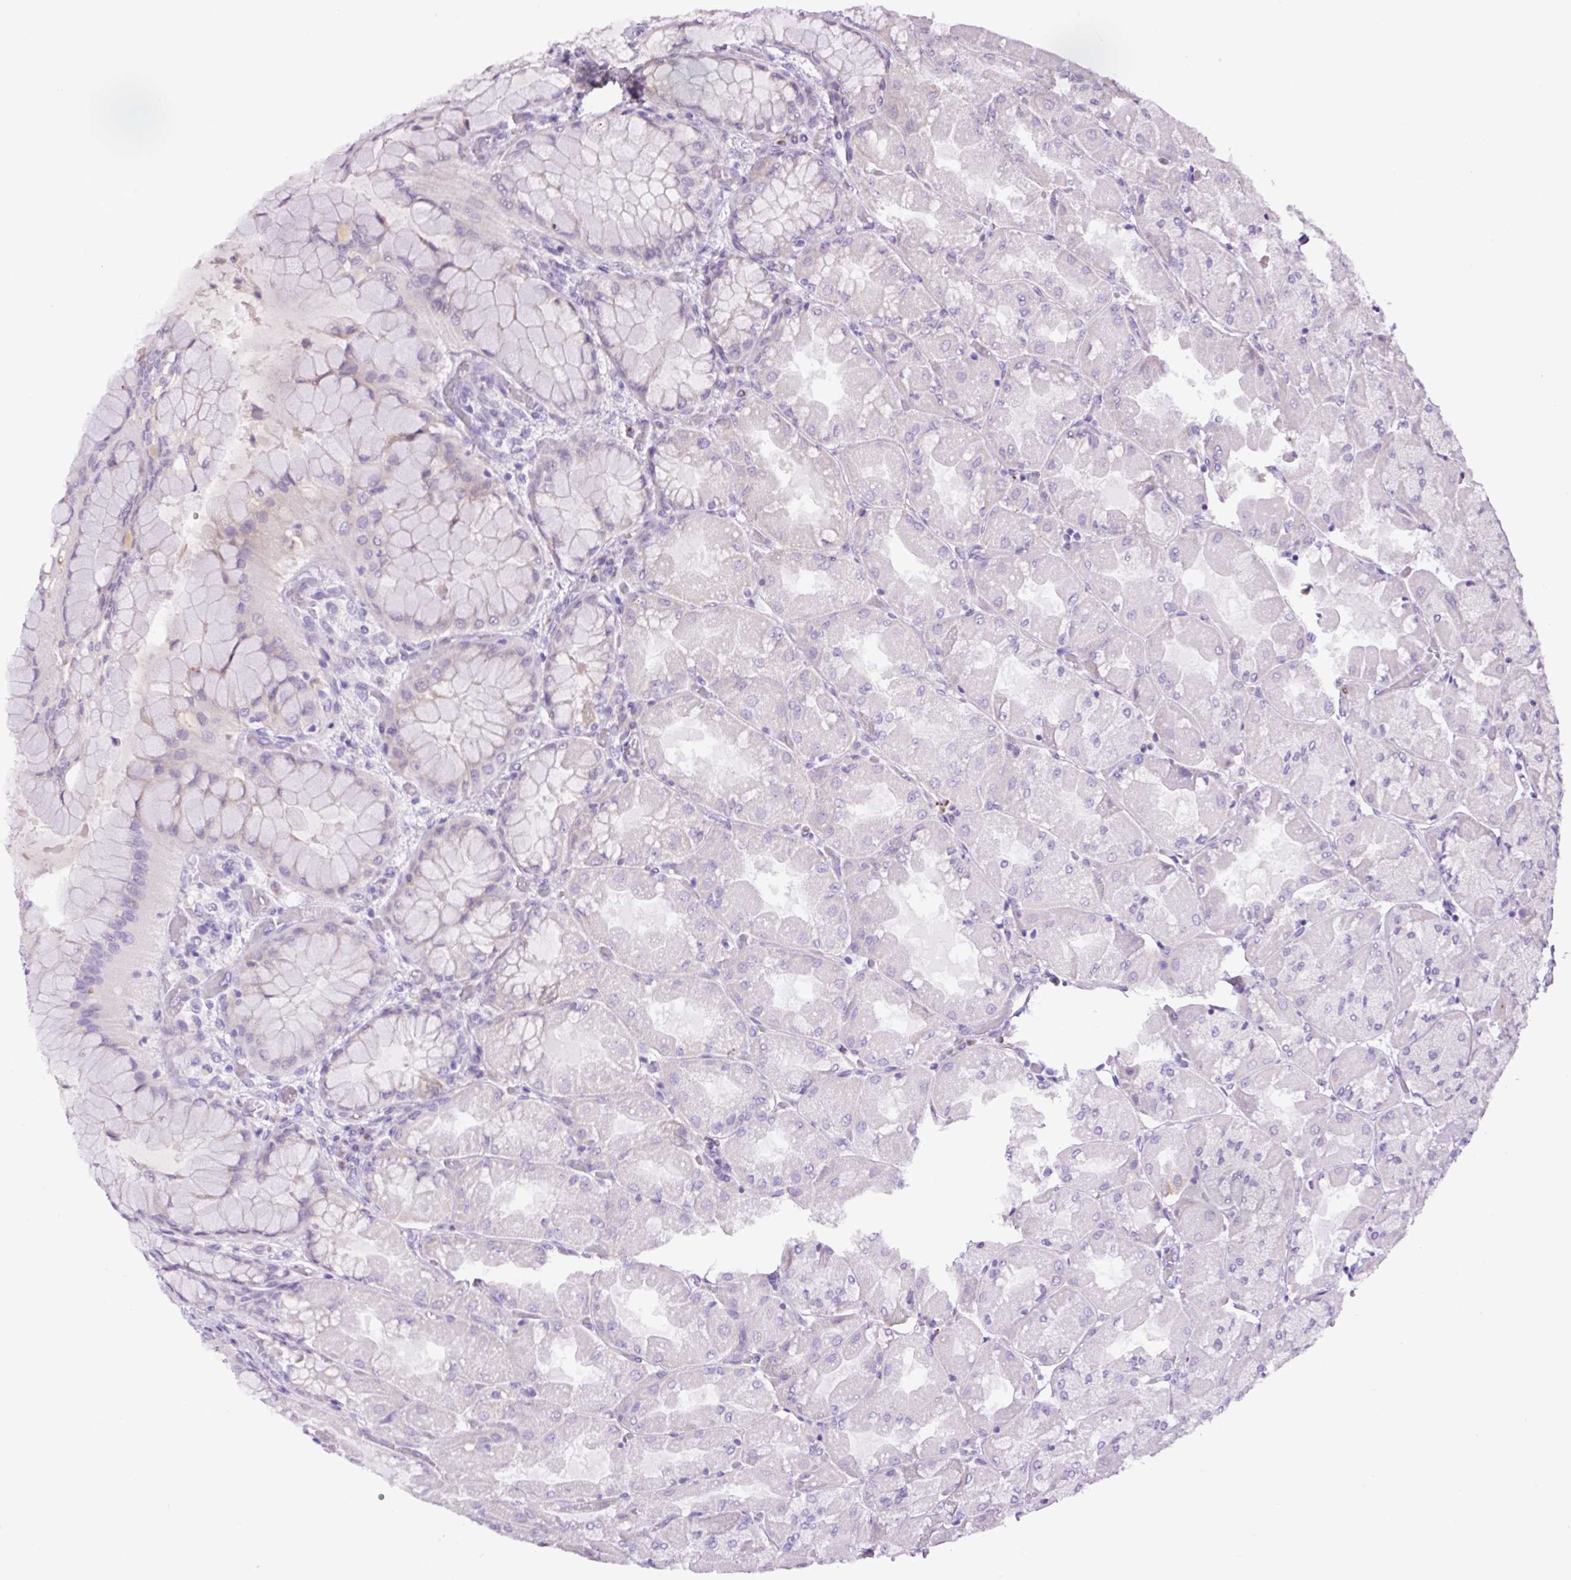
{"staining": {"intensity": "negative", "quantity": "none", "location": "none"}, "tissue": "stomach", "cell_type": "Glandular cells", "image_type": "normal", "snomed": [{"axis": "morphology", "description": "Normal tissue, NOS"}, {"axis": "topography", "description": "Stomach"}], "caption": "Glandular cells show no significant protein positivity in unremarkable stomach. (Stains: DAB immunohistochemistry (IHC) with hematoxylin counter stain, Microscopy: brightfield microscopy at high magnification).", "gene": "MFSD3", "patient": {"sex": "female", "age": 61}}